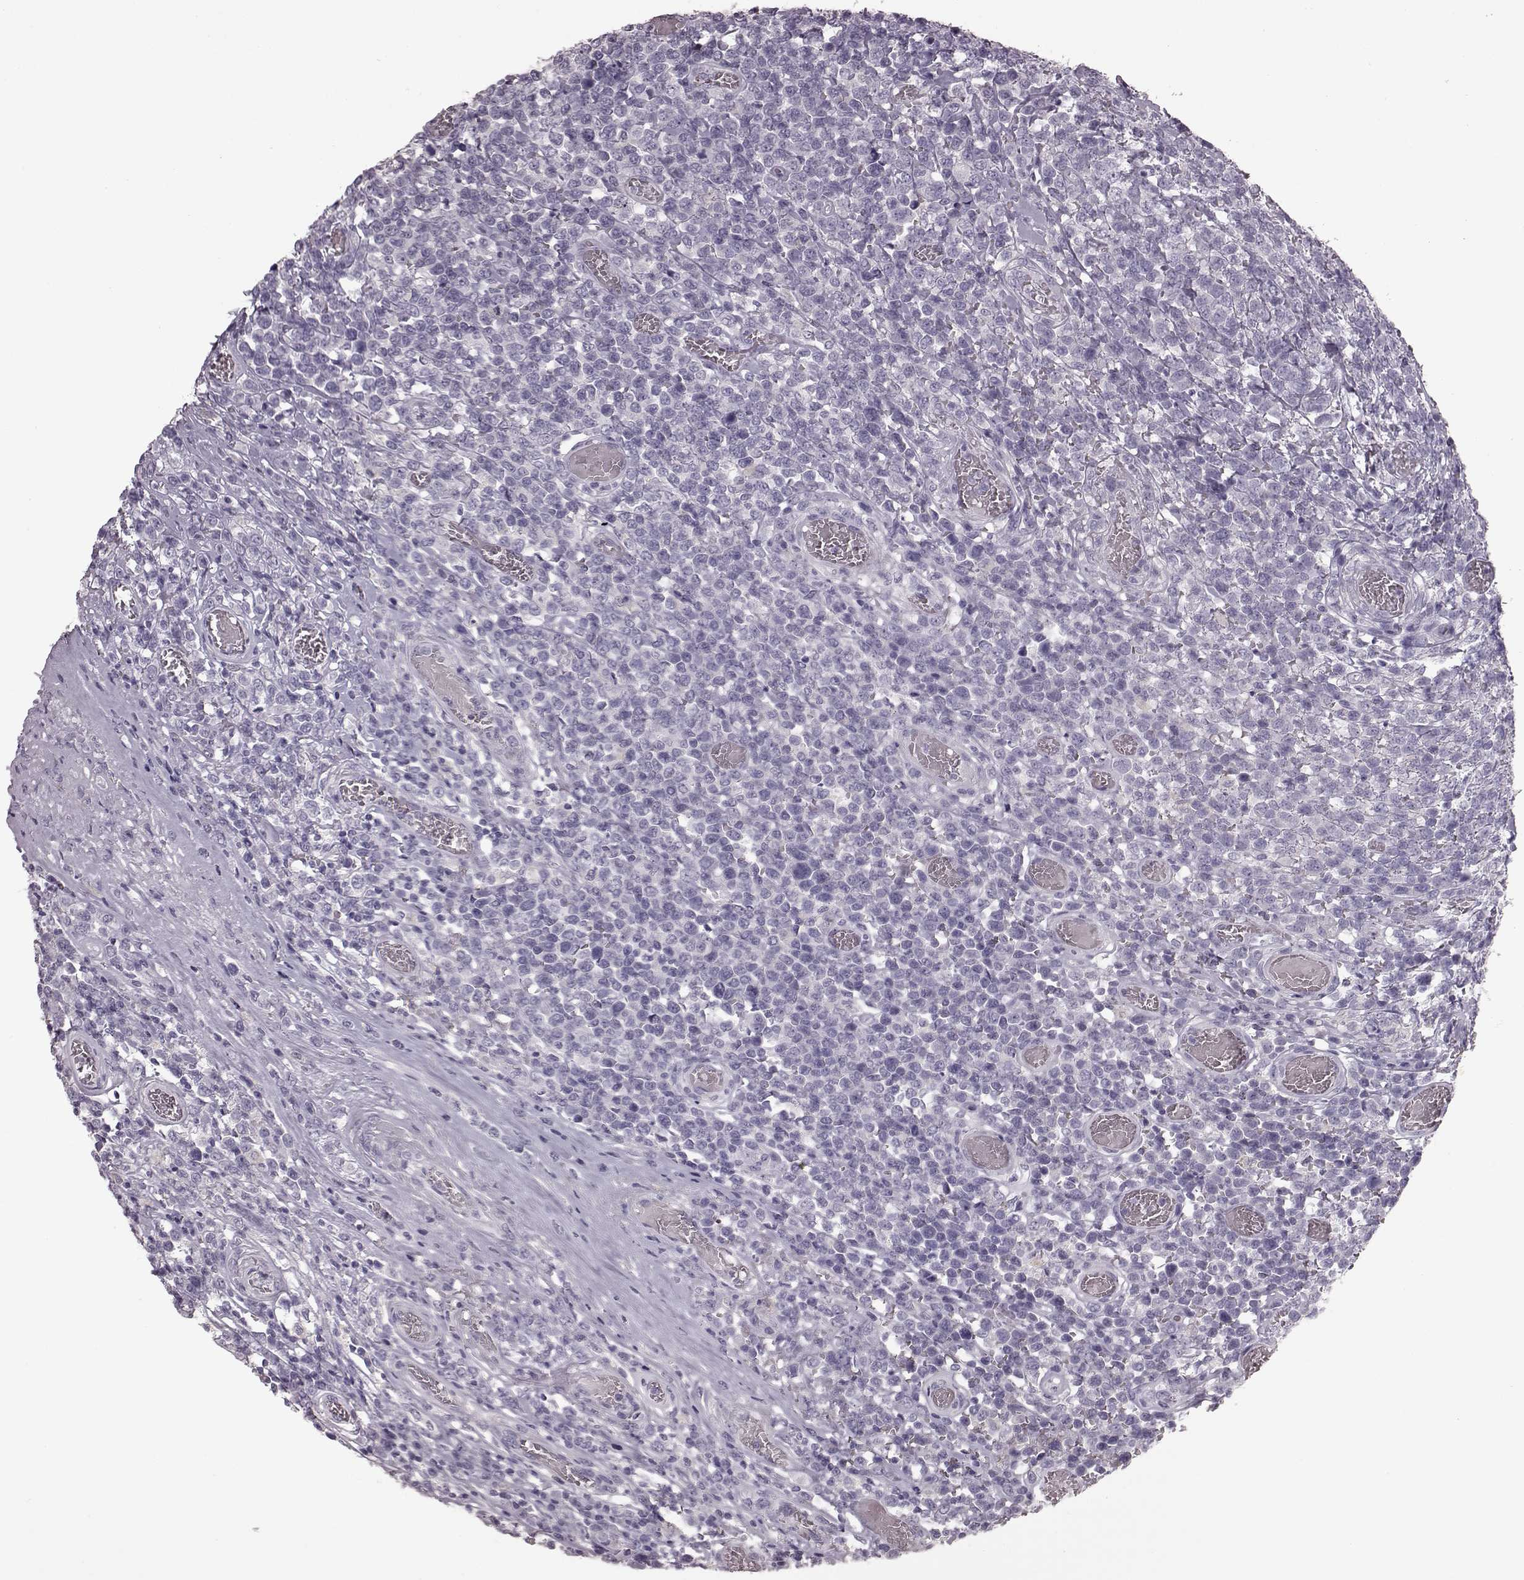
{"staining": {"intensity": "negative", "quantity": "none", "location": "none"}, "tissue": "lymphoma", "cell_type": "Tumor cells", "image_type": "cancer", "snomed": [{"axis": "morphology", "description": "Malignant lymphoma, non-Hodgkin's type, High grade"}, {"axis": "topography", "description": "Soft tissue"}], "caption": "Protein analysis of lymphoma reveals no significant positivity in tumor cells.", "gene": "CRYBA2", "patient": {"sex": "female", "age": 56}}